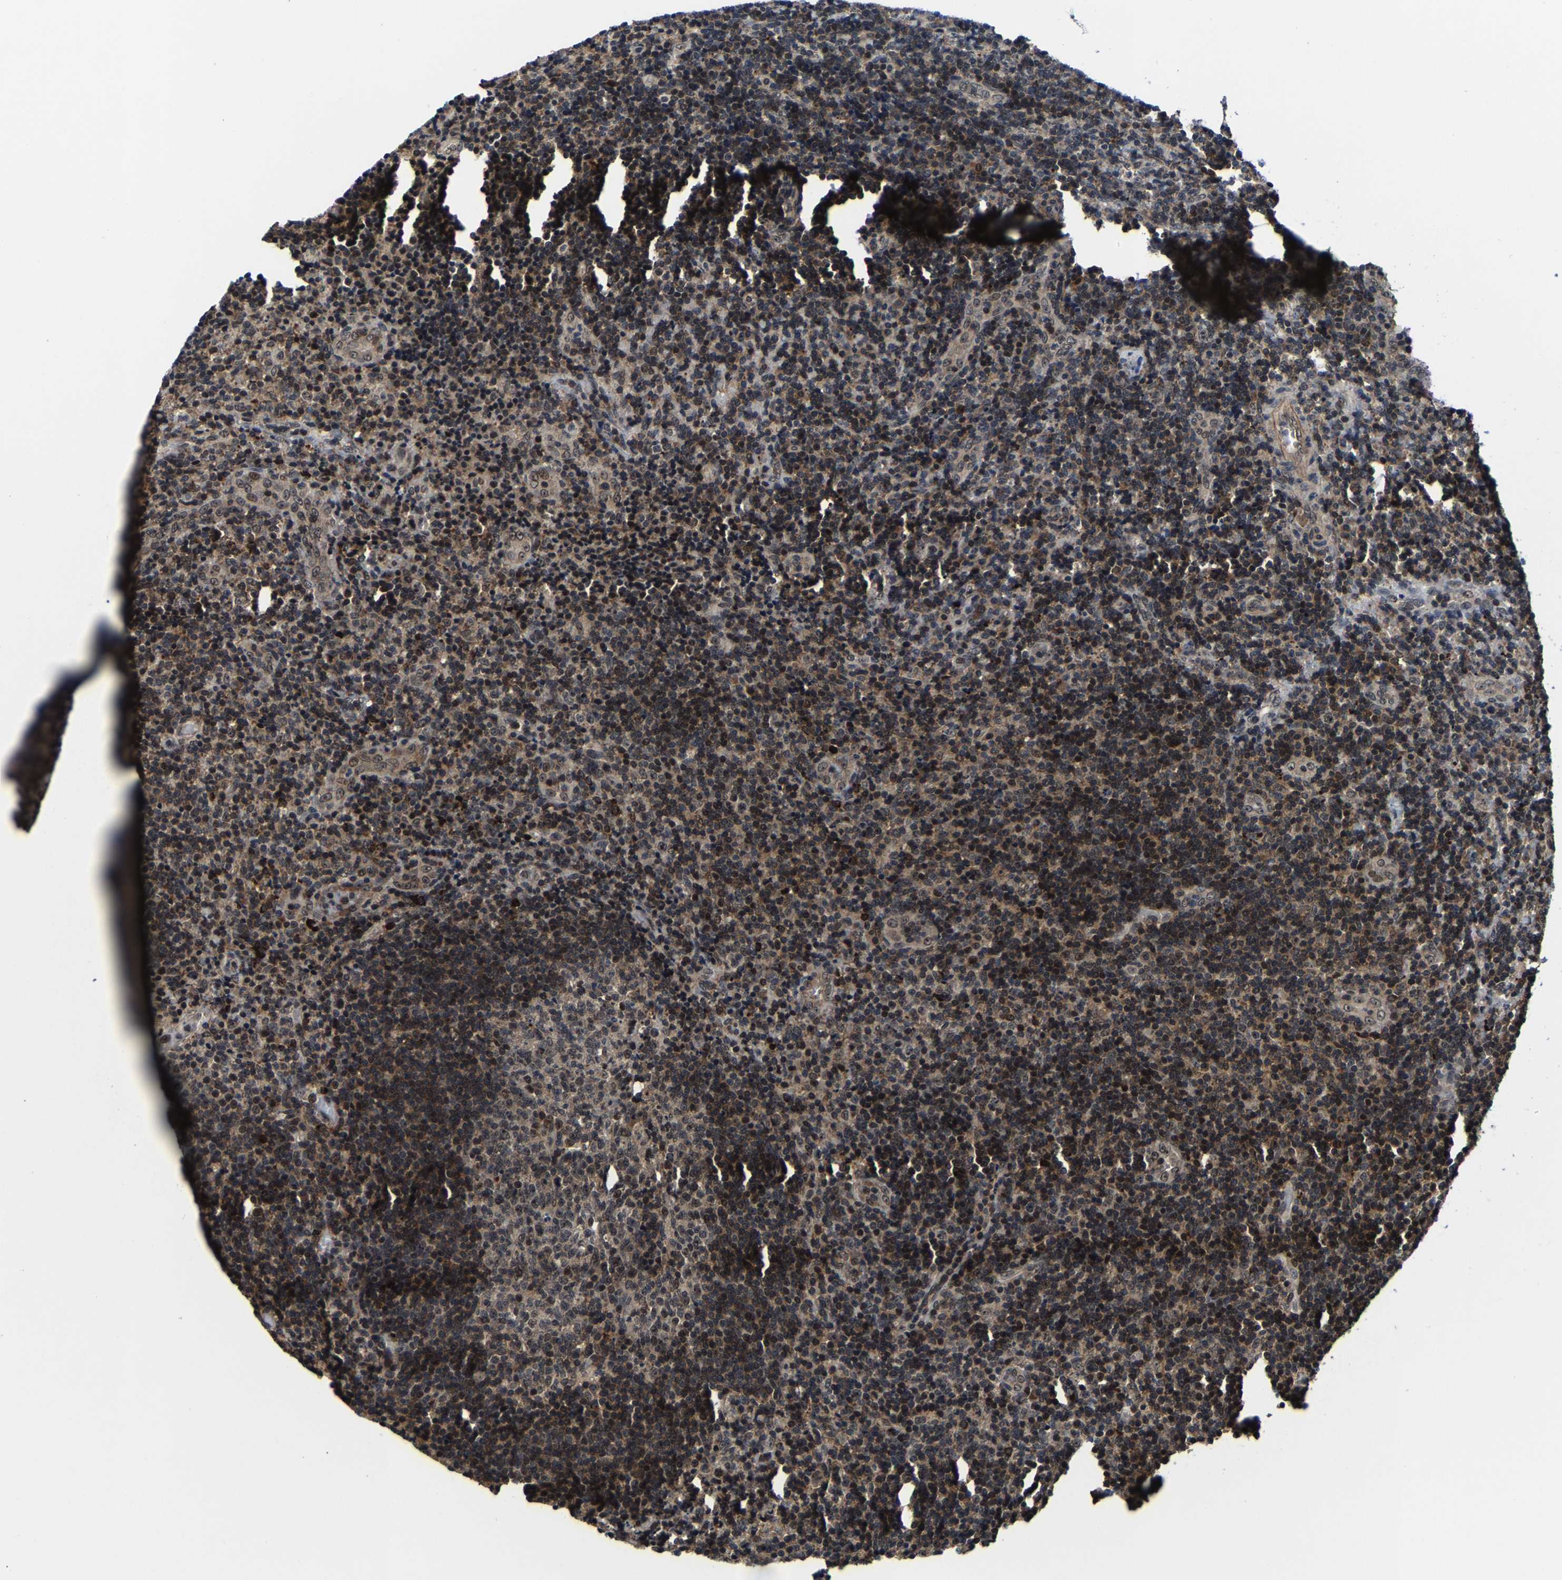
{"staining": {"intensity": "moderate", "quantity": "25%-75%", "location": "cytoplasmic/membranous,nuclear"}, "tissue": "lymphoma", "cell_type": "Tumor cells", "image_type": "cancer", "snomed": [{"axis": "morphology", "description": "Malignant lymphoma, non-Hodgkin's type, High grade"}, {"axis": "topography", "description": "Tonsil"}], "caption": "The histopathology image displays immunohistochemical staining of lymphoma. There is moderate cytoplasmic/membranous and nuclear expression is identified in approximately 25%-75% of tumor cells.", "gene": "ZCCHC7", "patient": {"sex": "female", "age": 36}}